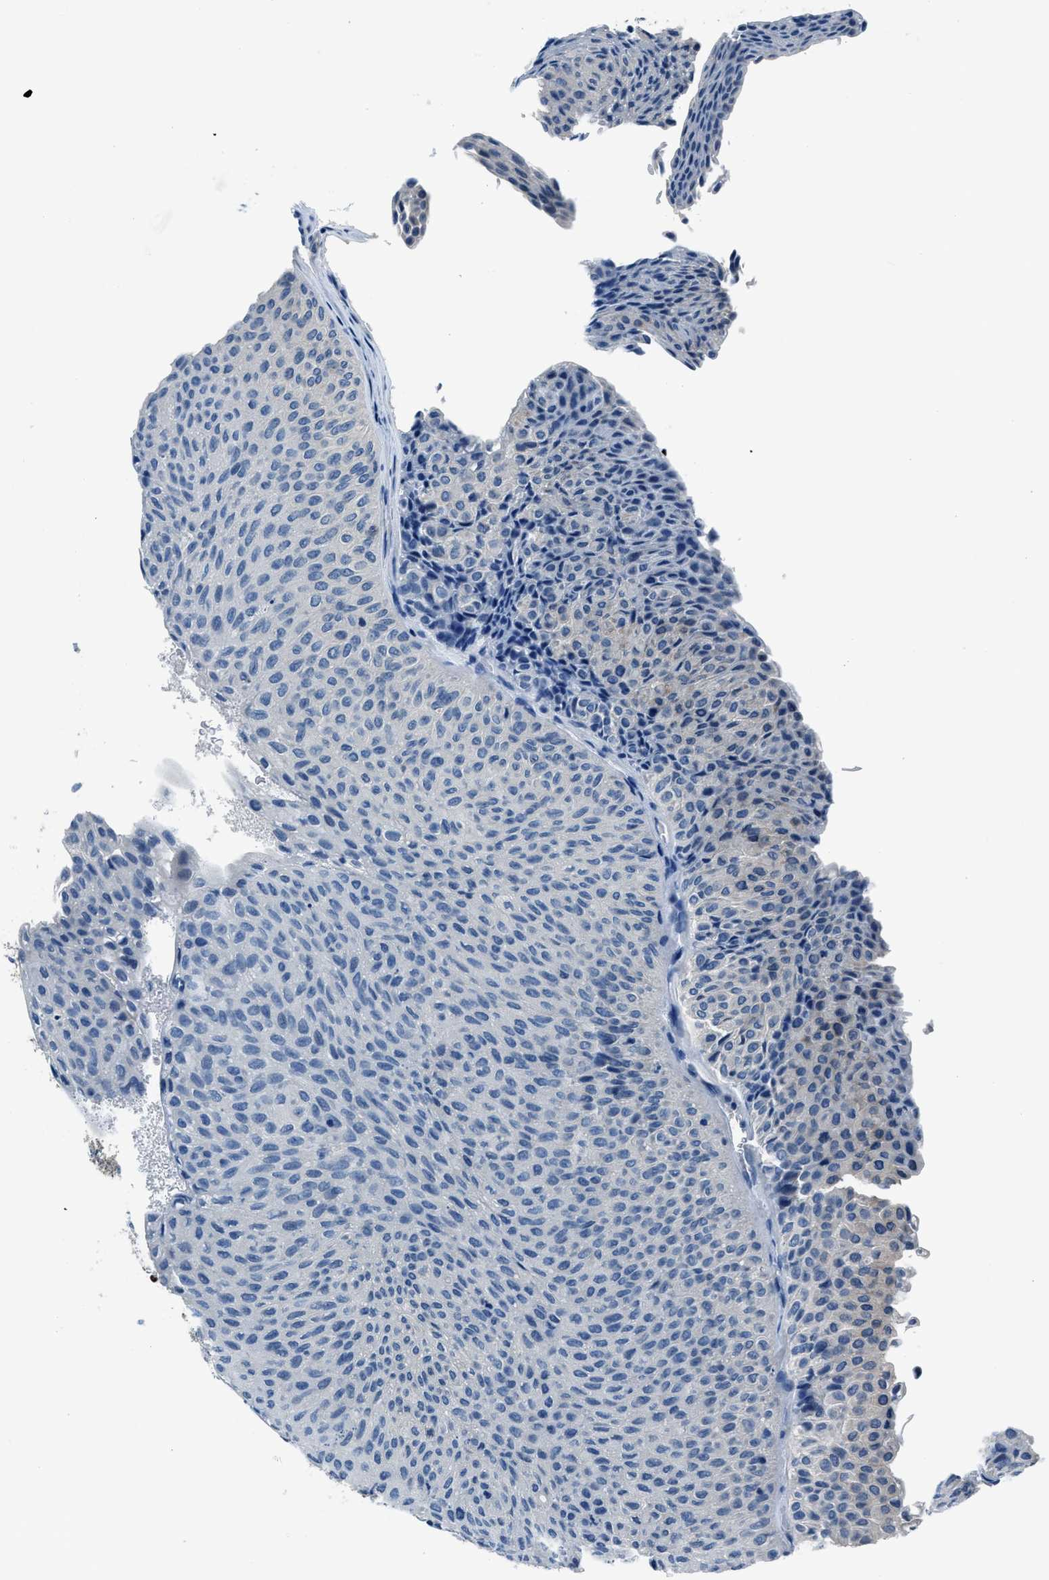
{"staining": {"intensity": "negative", "quantity": "none", "location": "none"}, "tissue": "urothelial cancer", "cell_type": "Tumor cells", "image_type": "cancer", "snomed": [{"axis": "morphology", "description": "Urothelial carcinoma, Low grade"}, {"axis": "topography", "description": "Urinary bladder"}], "caption": "Immunohistochemistry histopathology image of neoplastic tissue: human urothelial carcinoma (low-grade) stained with DAB exhibits no significant protein positivity in tumor cells.", "gene": "GJA3", "patient": {"sex": "male", "age": 78}}